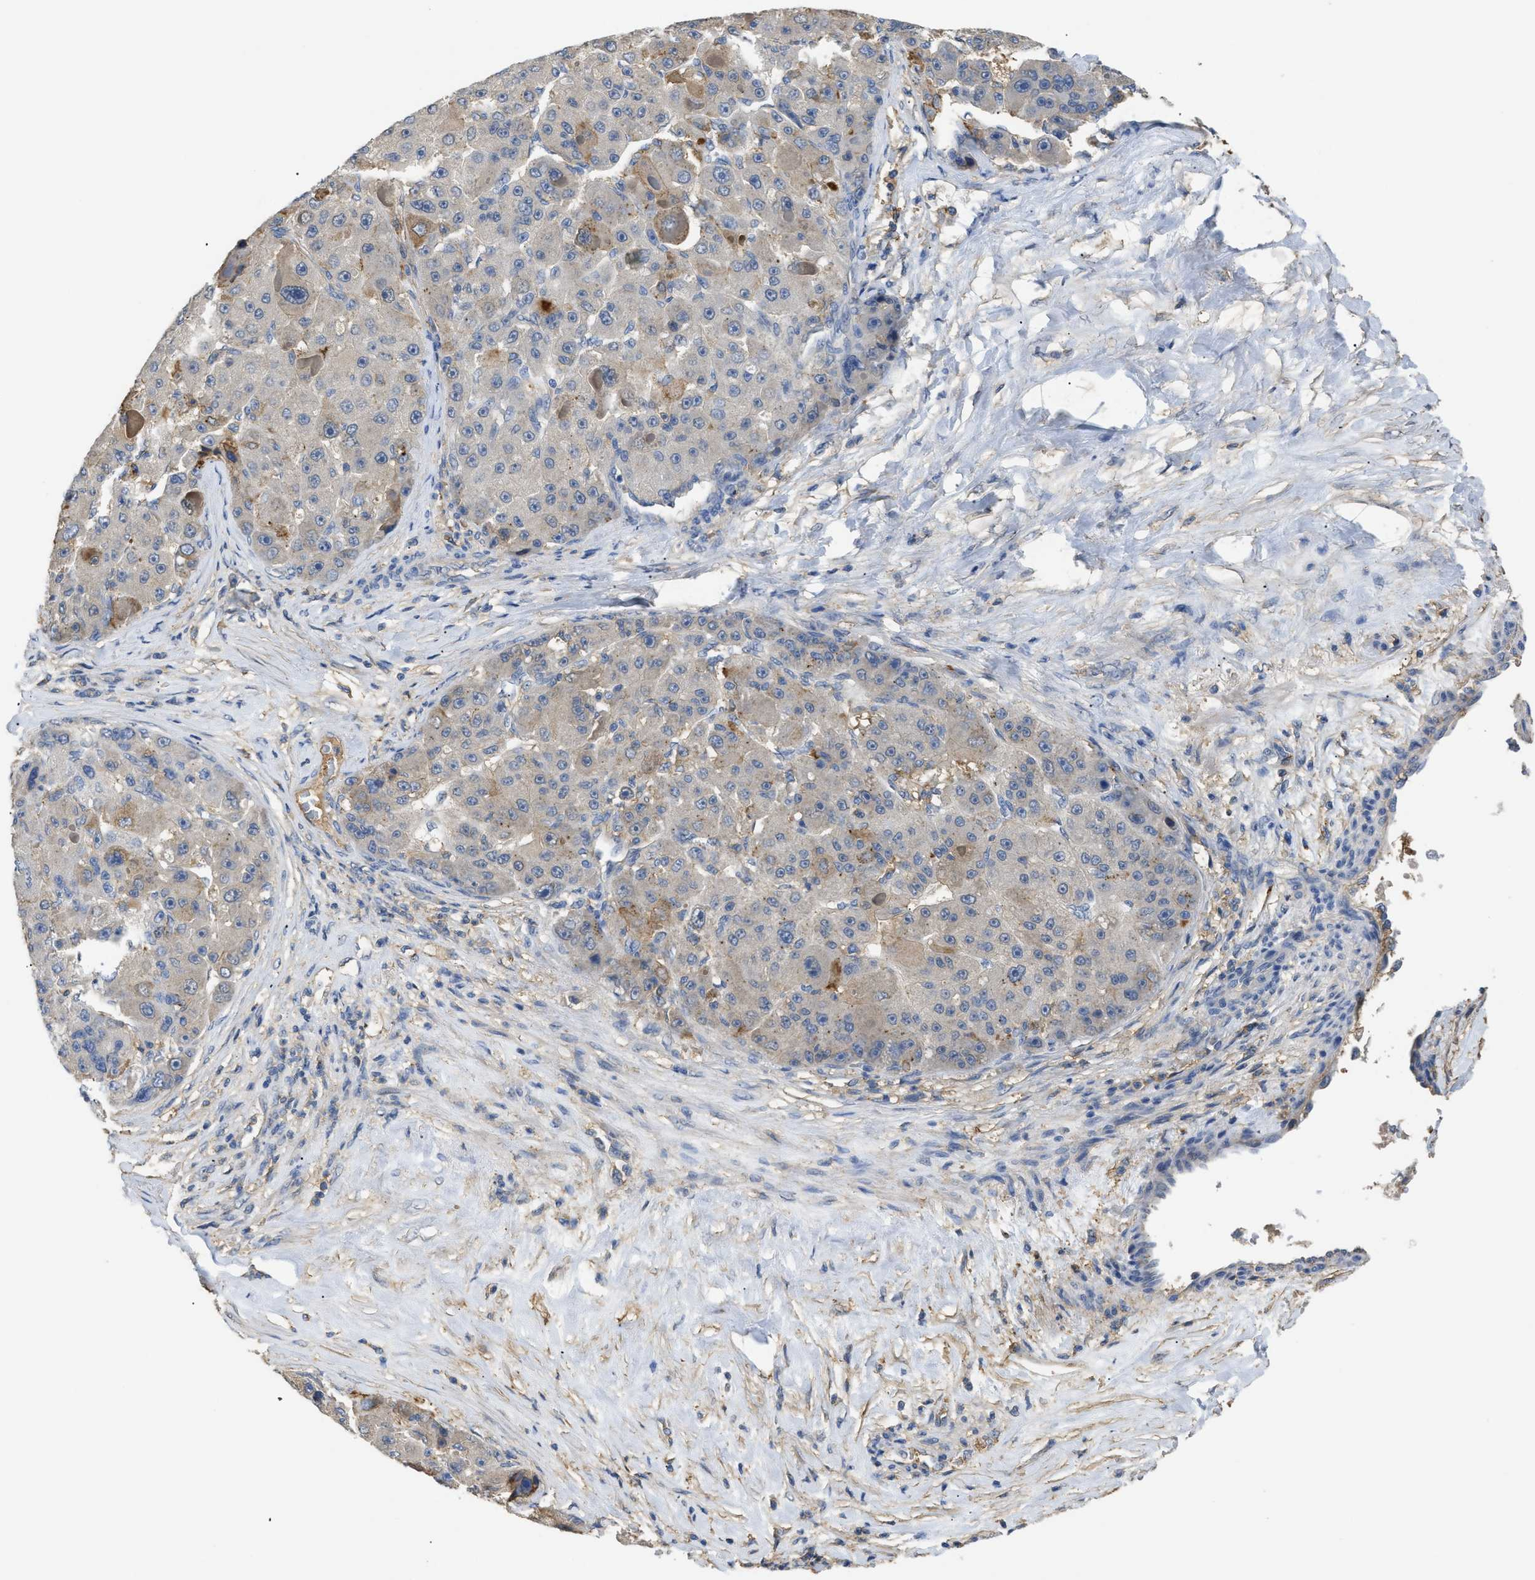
{"staining": {"intensity": "moderate", "quantity": "<25%", "location": "cytoplasmic/membranous"}, "tissue": "liver cancer", "cell_type": "Tumor cells", "image_type": "cancer", "snomed": [{"axis": "morphology", "description": "Carcinoma, Hepatocellular, NOS"}, {"axis": "topography", "description": "Liver"}], "caption": "The micrograph demonstrates staining of hepatocellular carcinoma (liver), revealing moderate cytoplasmic/membranous protein staining (brown color) within tumor cells.", "gene": "ANXA4", "patient": {"sex": "male", "age": 76}}